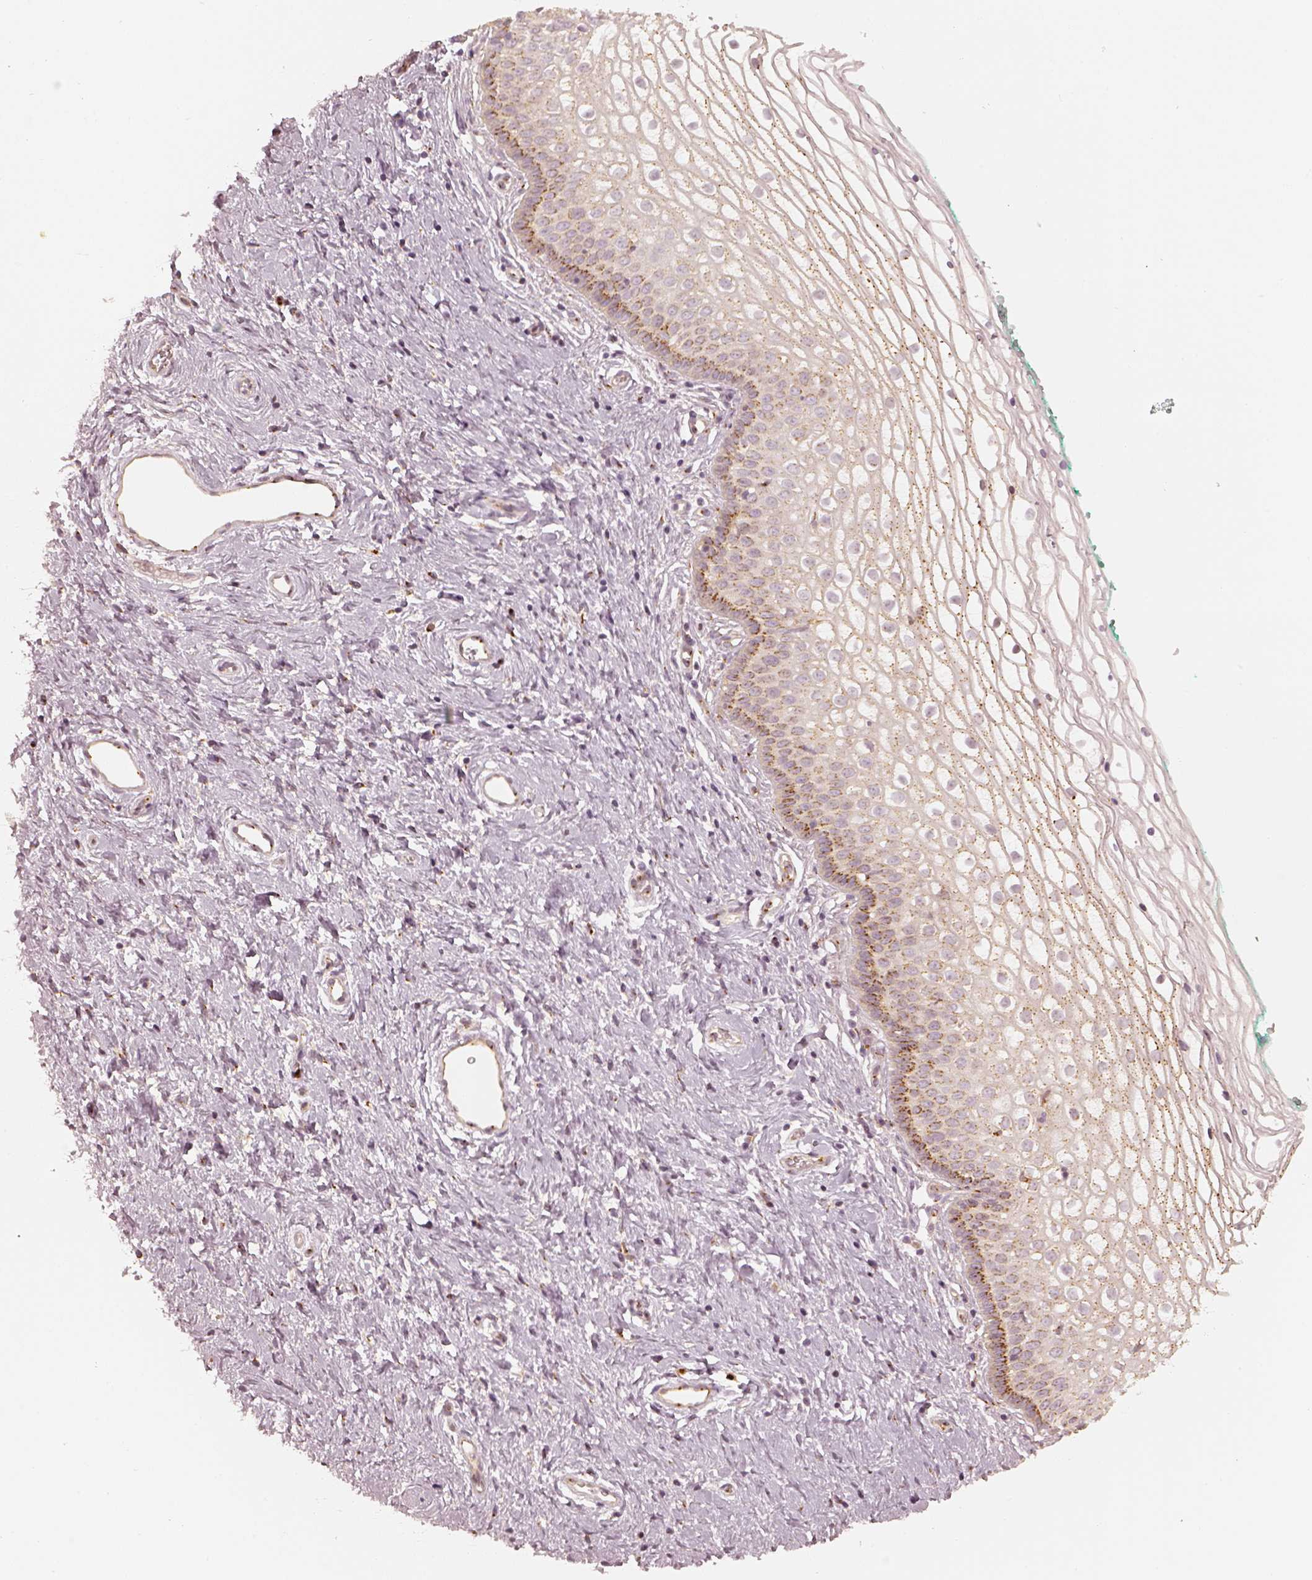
{"staining": {"intensity": "moderate", "quantity": ">75%", "location": "cytoplasmic/membranous"}, "tissue": "vagina", "cell_type": "Squamous epithelial cells", "image_type": "normal", "snomed": [{"axis": "morphology", "description": "Normal tissue, NOS"}, {"axis": "topography", "description": "Vagina"}], "caption": "Squamous epithelial cells exhibit medium levels of moderate cytoplasmic/membranous staining in approximately >75% of cells in benign human vagina. (DAB (3,3'-diaminobenzidine) = brown stain, brightfield microscopy at high magnification).", "gene": "GORASP2", "patient": {"sex": "female", "age": 36}}